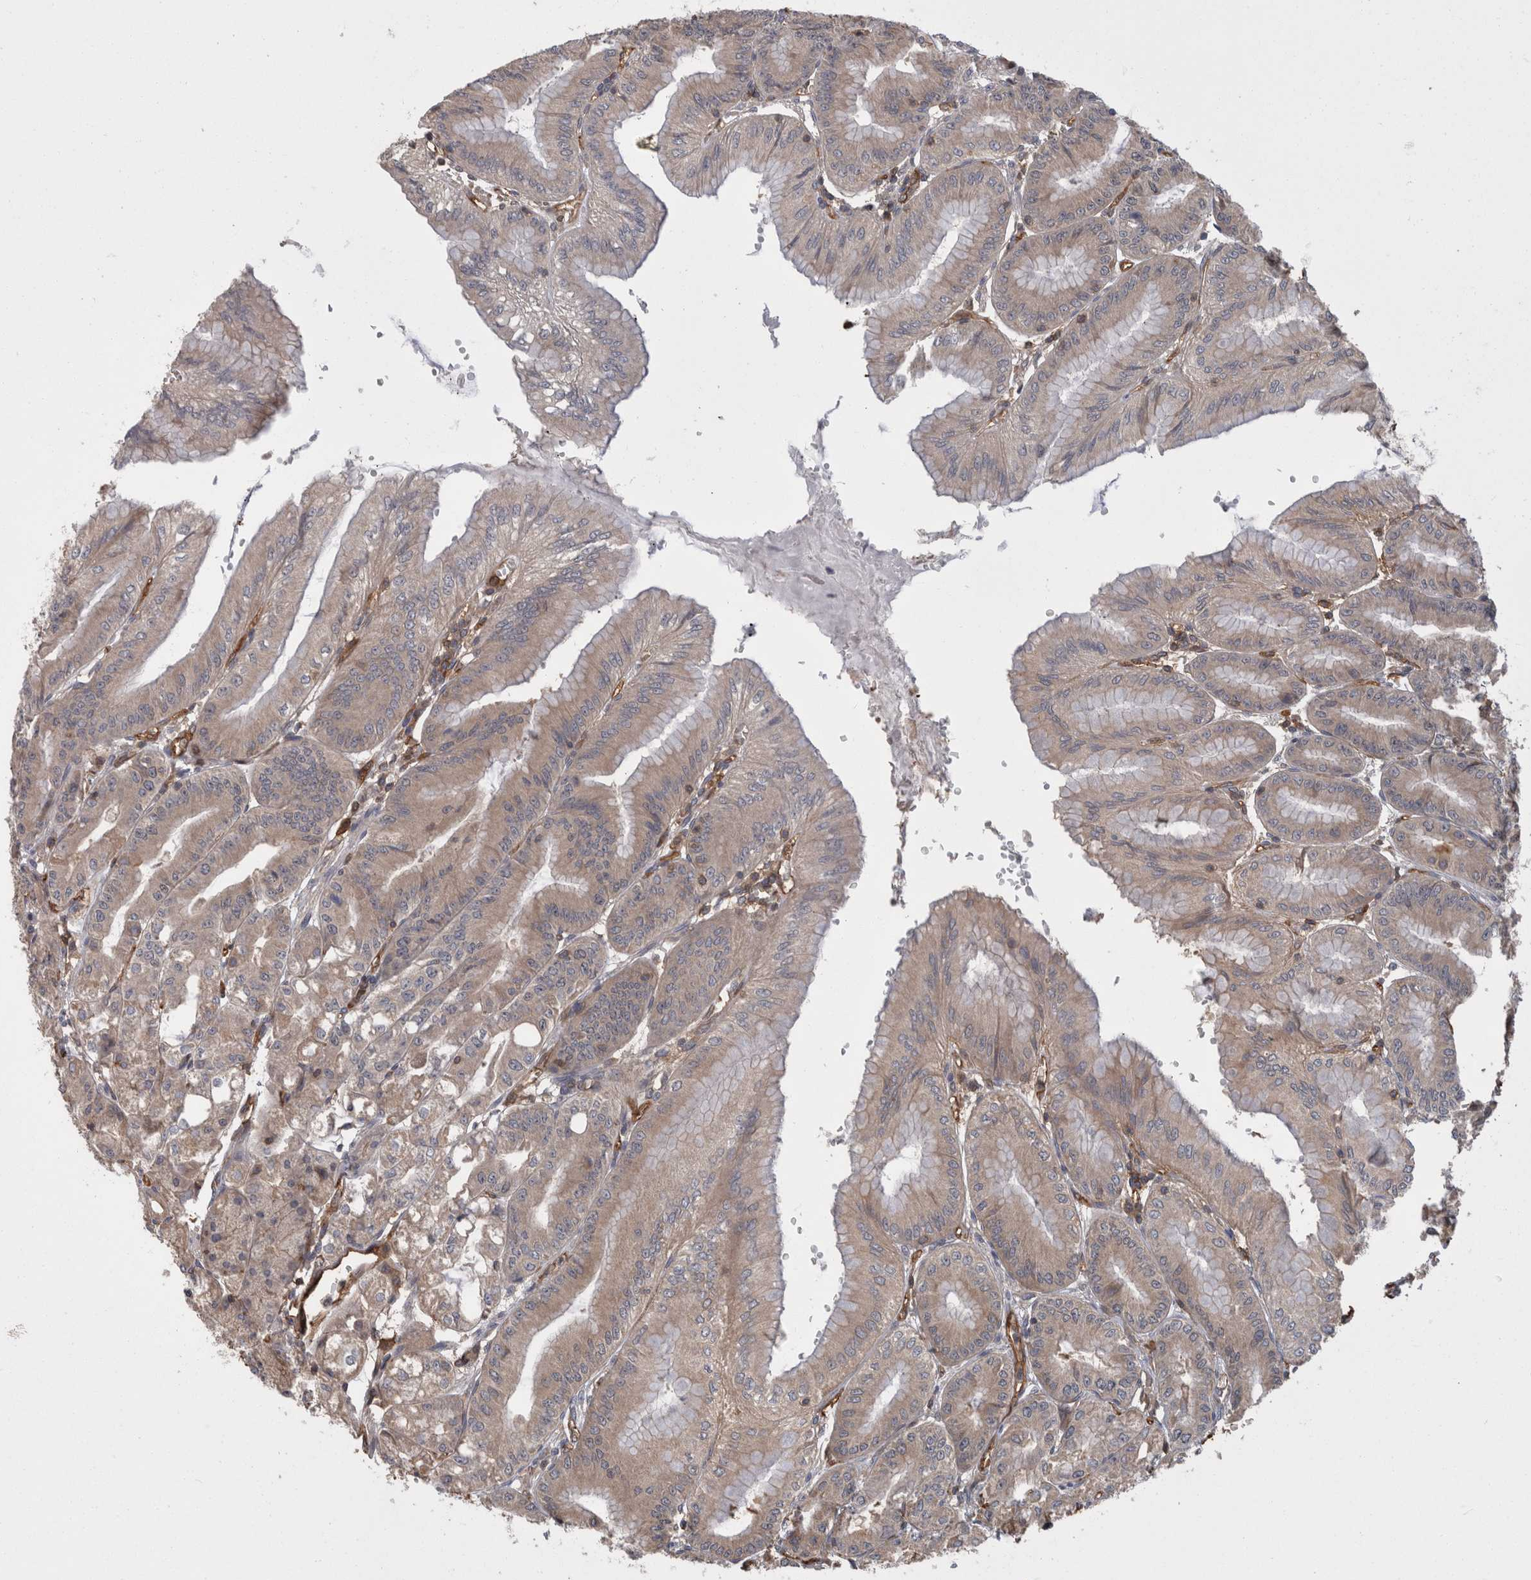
{"staining": {"intensity": "moderate", "quantity": ">75%", "location": "cytoplasmic/membranous"}, "tissue": "stomach", "cell_type": "Glandular cells", "image_type": "normal", "snomed": [{"axis": "morphology", "description": "Normal tissue, NOS"}, {"axis": "topography", "description": "Stomach, lower"}], "caption": "Immunohistochemistry of unremarkable stomach exhibits medium levels of moderate cytoplasmic/membranous expression in about >75% of glandular cells.", "gene": "PFDN4", "patient": {"sex": "male", "age": 71}}